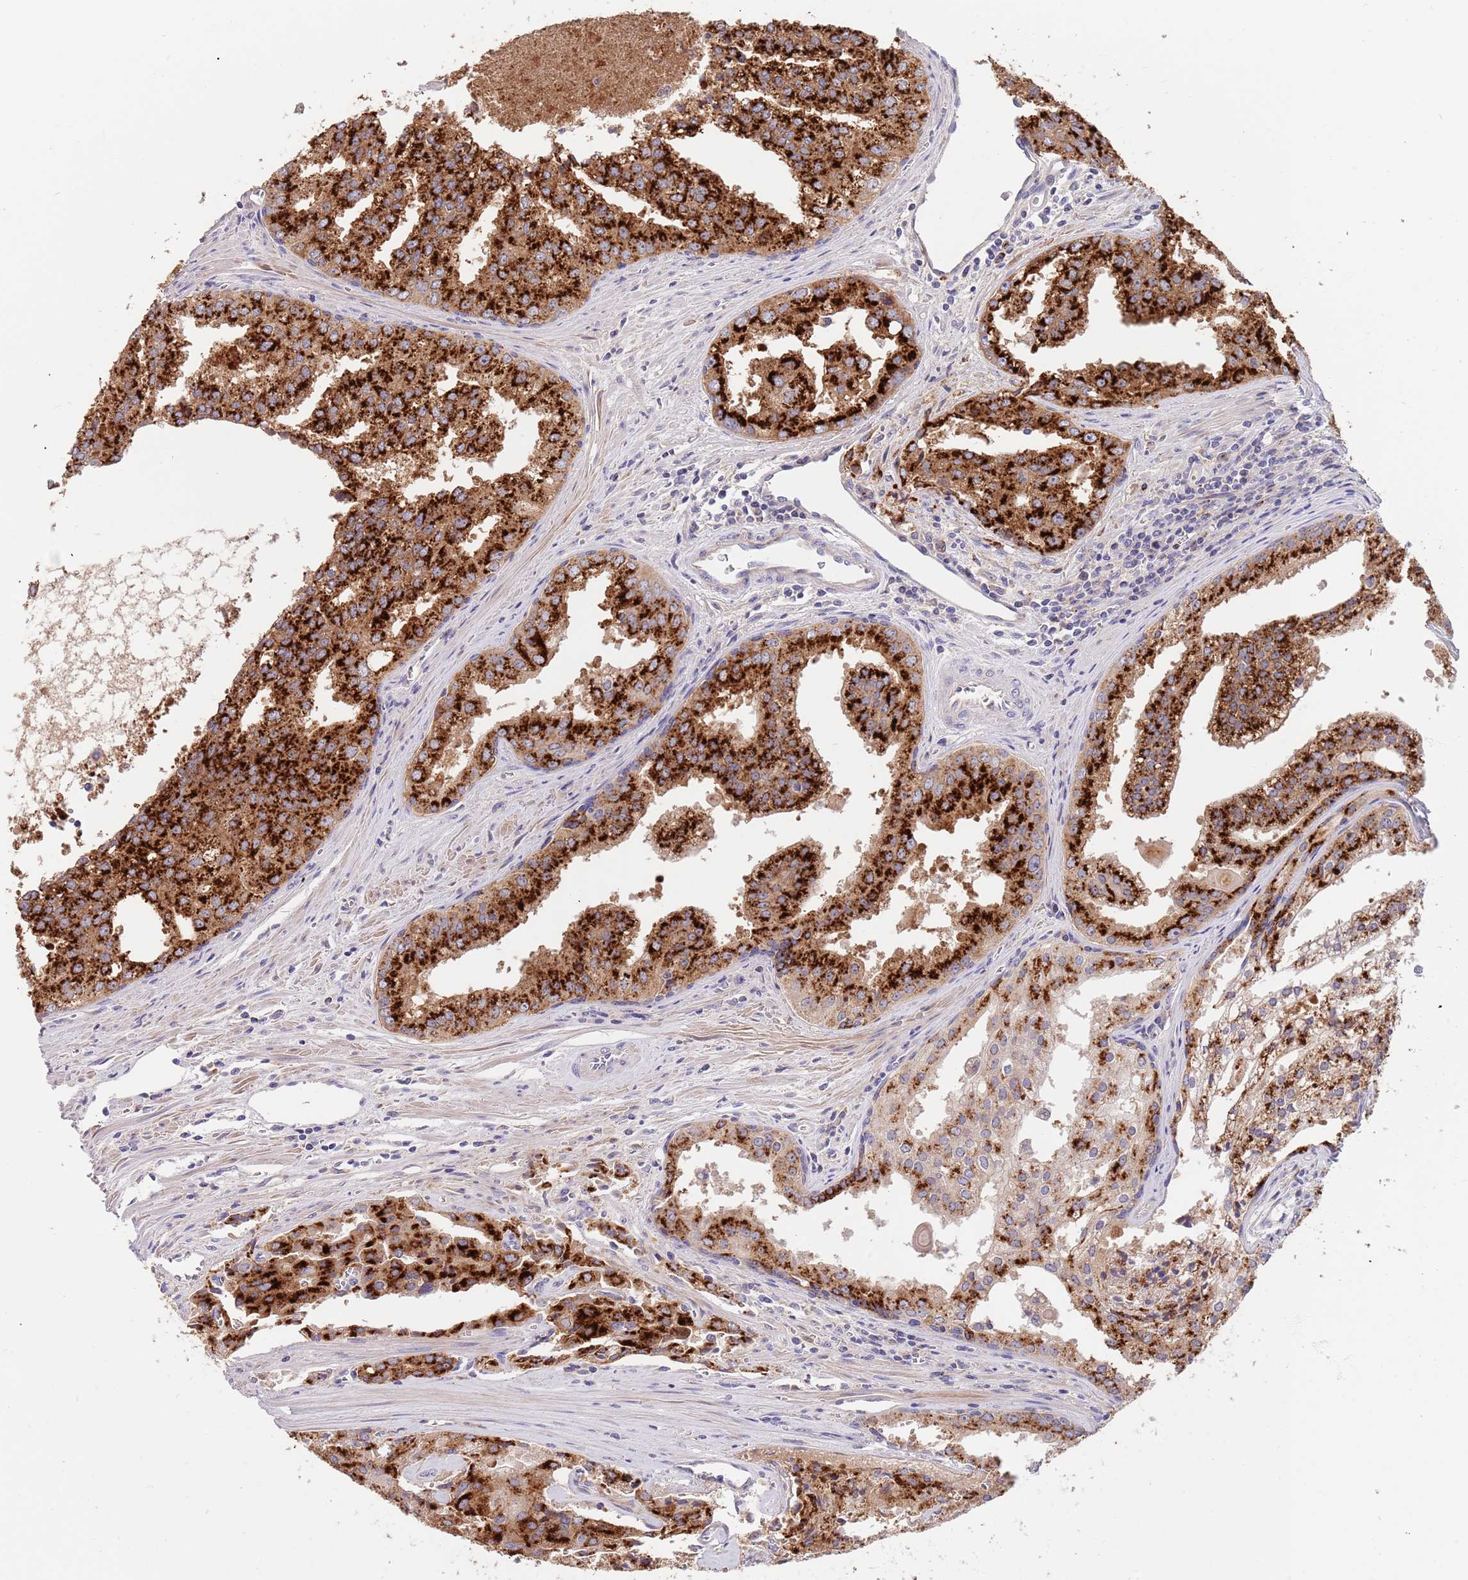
{"staining": {"intensity": "strong", "quantity": ">75%", "location": "cytoplasmic/membranous"}, "tissue": "prostate cancer", "cell_type": "Tumor cells", "image_type": "cancer", "snomed": [{"axis": "morphology", "description": "Adenocarcinoma, High grade"}, {"axis": "topography", "description": "Prostate"}], "caption": "Prostate adenocarcinoma (high-grade) tissue displays strong cytoplasmic/membranous expression in approximately >75% of tumor cells, visualized by immunohistochemistry.", "gene": "BORCS5", "patient": {"sex": "male", "age": 68}}